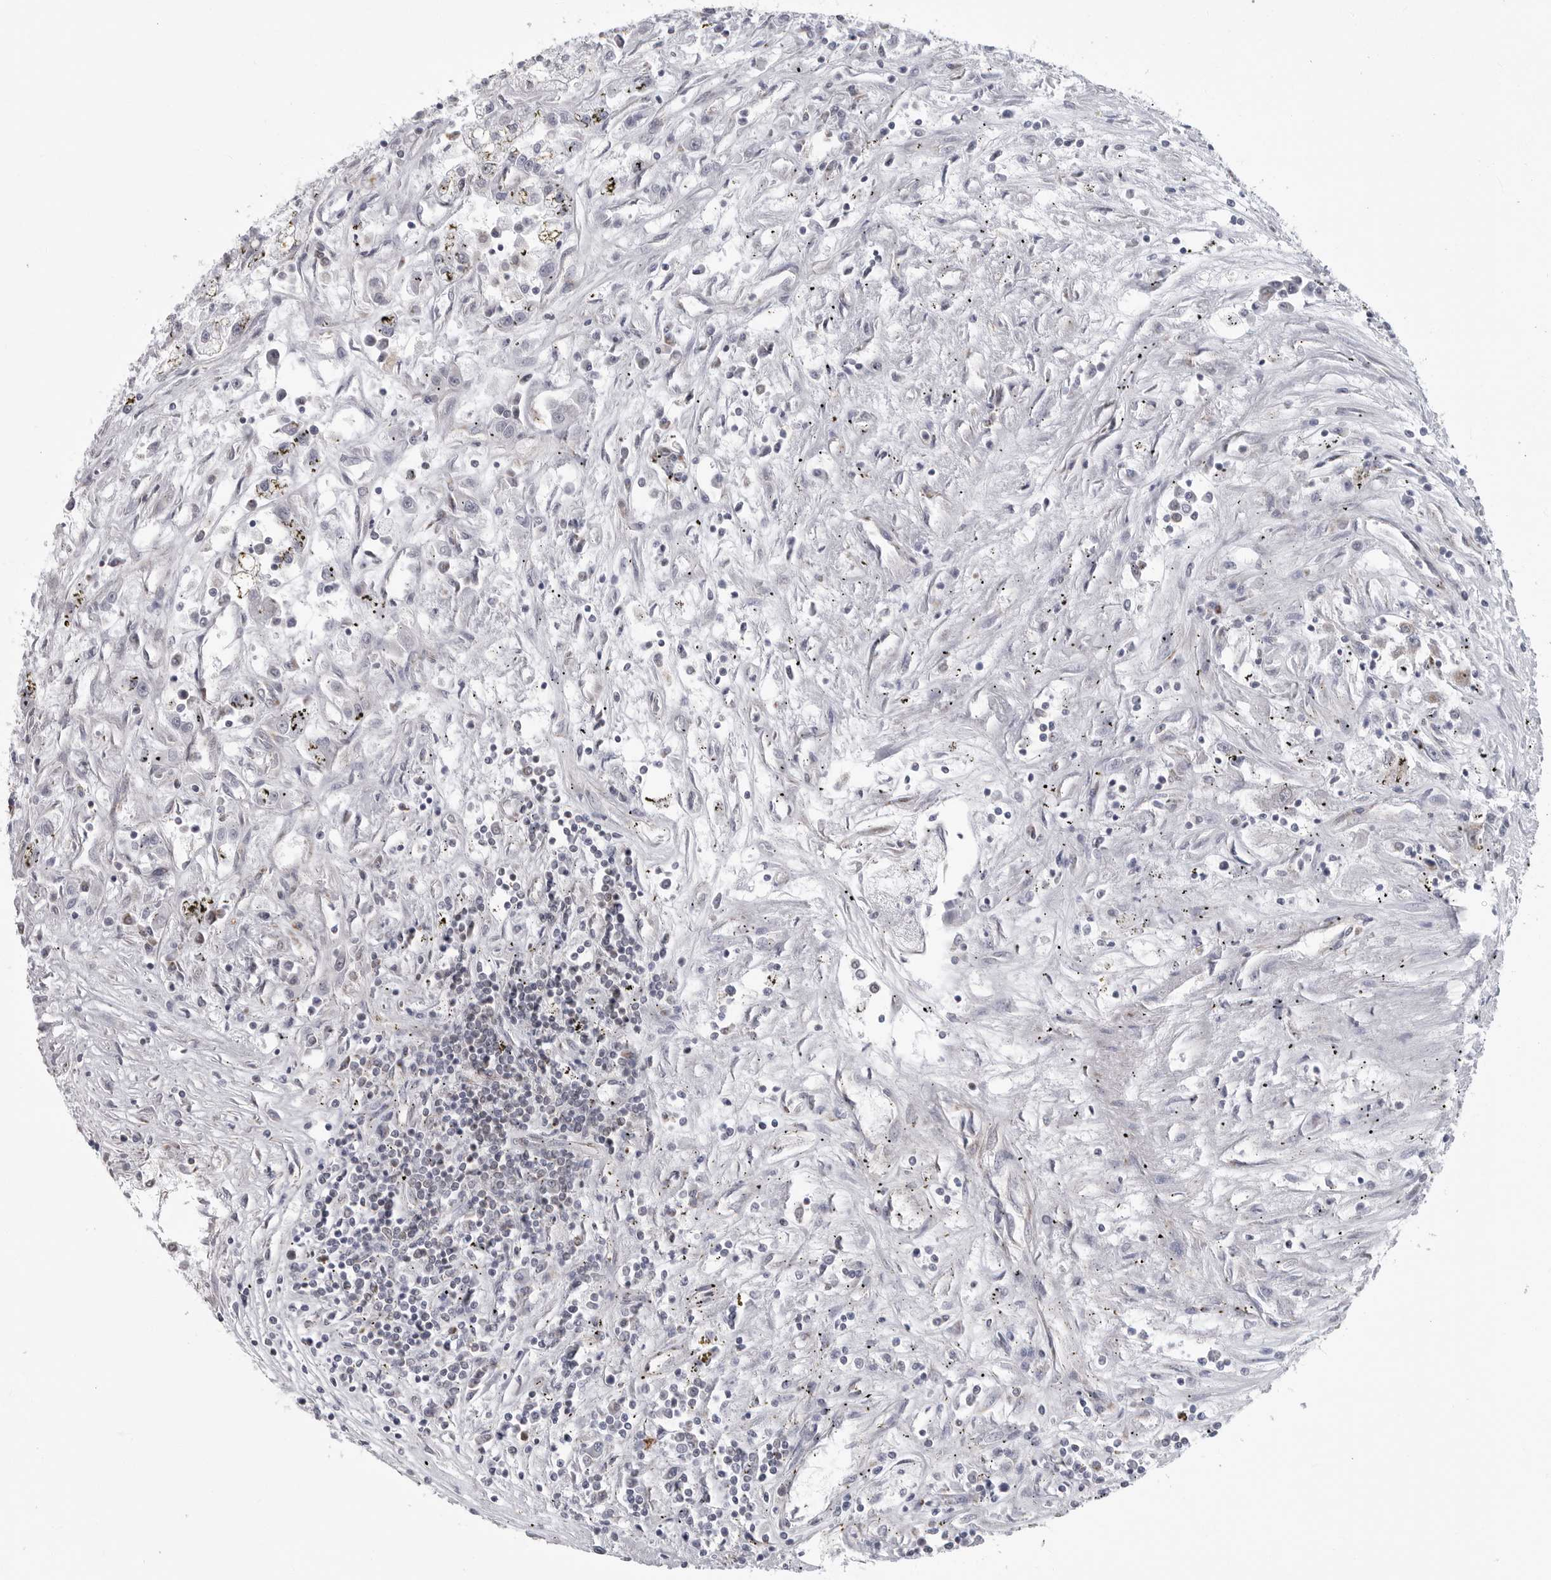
{"staining": {"intensity": "weak", "quantity": "<25%", "location": "cytoplasmic/membranous"}, "tissue": "renal cancer", "cell_type": "Tumor cells", "image_type": "cancer", "snomed": [{"axis": "morphology", "description": "Adenocarcinoma, NOS"}, {"axis": "topography", "description": "Kidney"}], "caption": "Immunohistochemical staining of human renal adenocarcinoma exhibits no significant staining in tumor cells. (DAB (3,3'-diaminobenzidine) immunohistochemistry visualized using brightfield microscopy, high magnification).", "gene": "FH", "patient": {"sex": "female", "age": 52}}